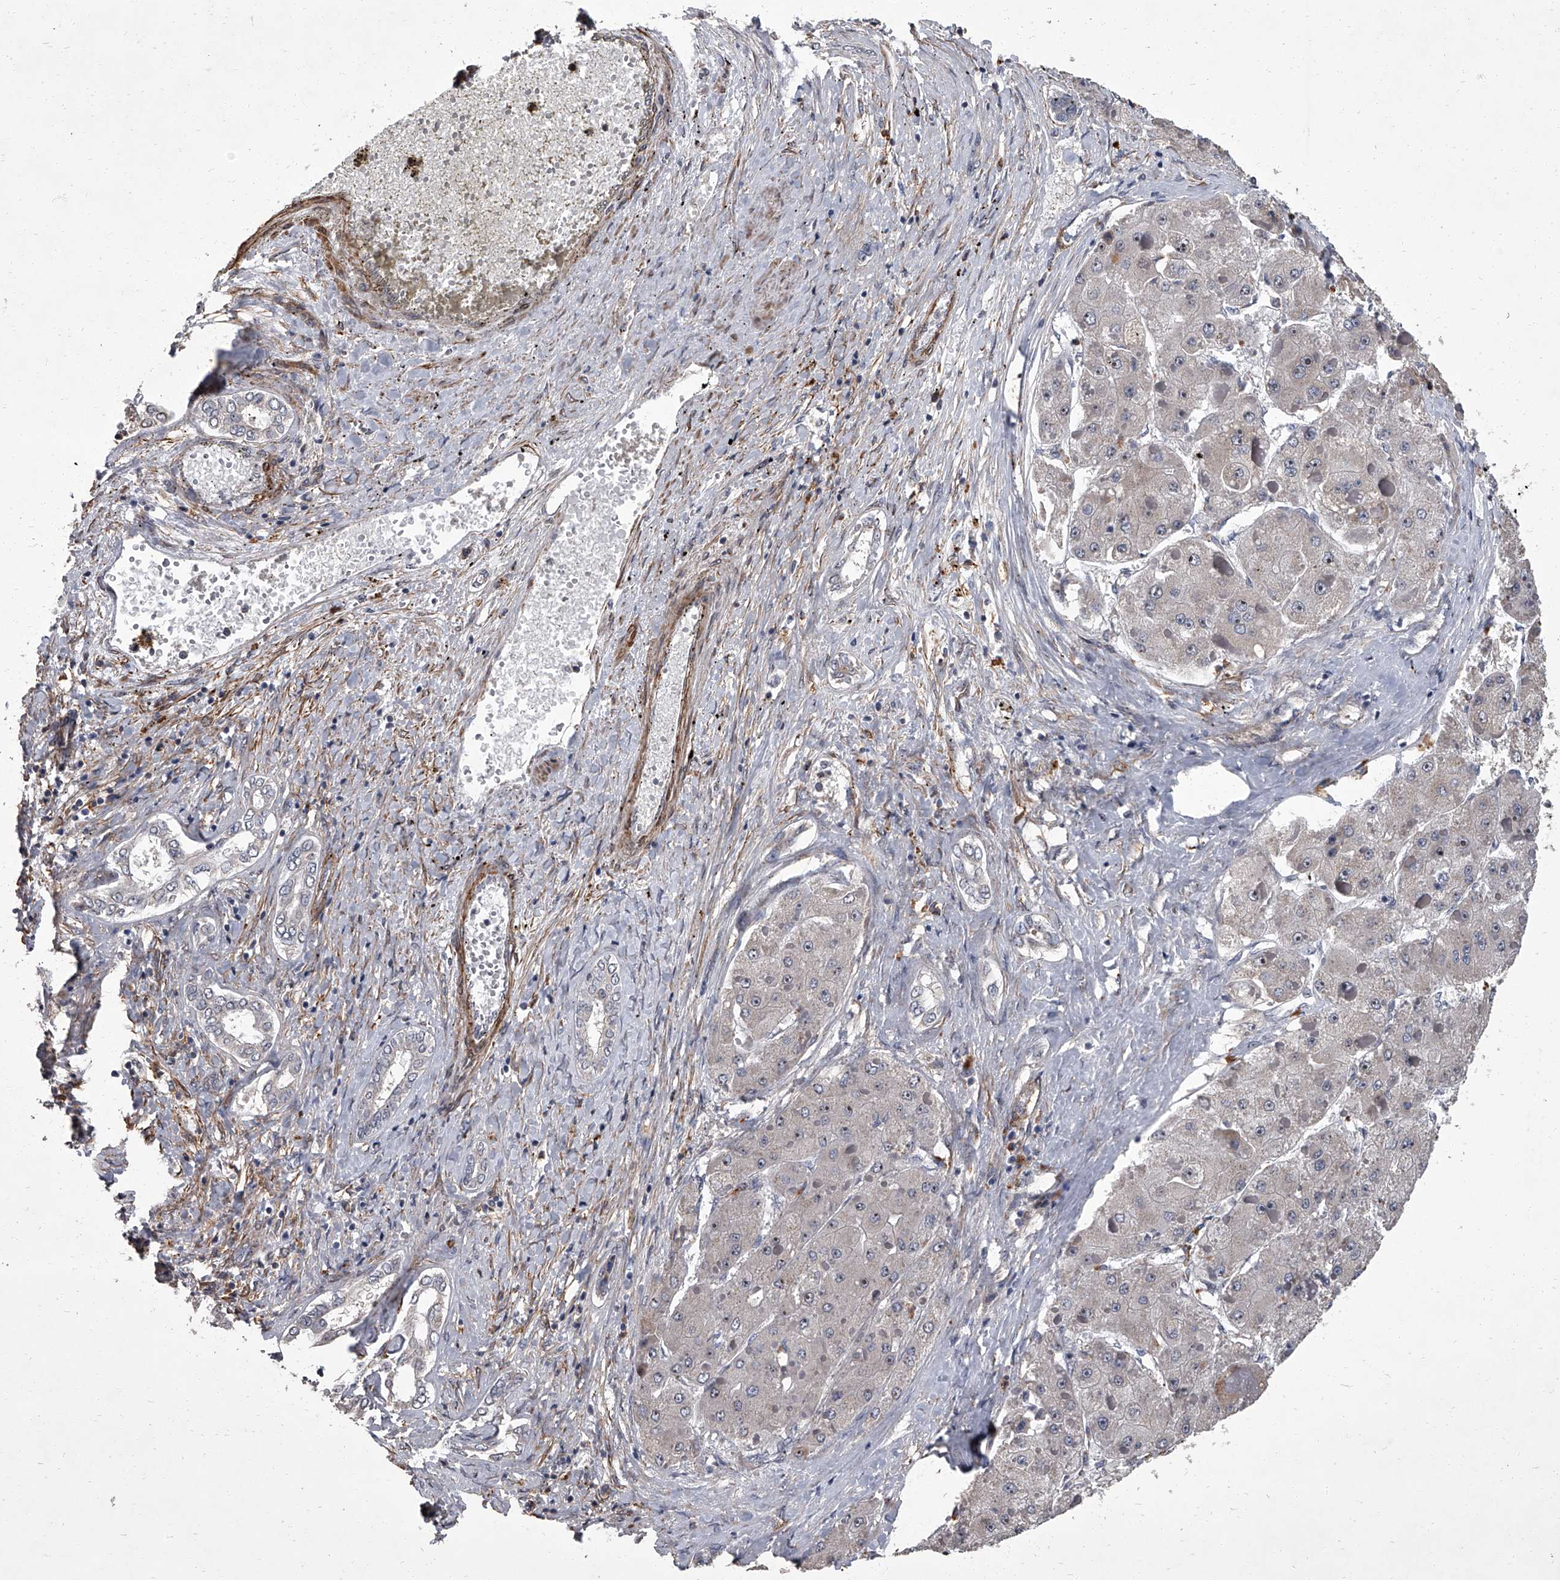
{"staining": {"intensity": "negative", "quantity": "none", "location": "none"}, "tissue": "liver cancer", "cell_type": "Tumor cells", "image_type": "cancer", "snomed": [{"axis": "morphology", "description": "Carcinoma, Hepatocellular, NOS"}, {"axis": "topography", "description": "Liver"}], "caption": "DAB immunohistochemical staining of human liver hepatocellular carcinoma displays no significant positivity in tumor cells.", "gene": "SIRT4", "patient": {"sex": "female", "age": 73}}